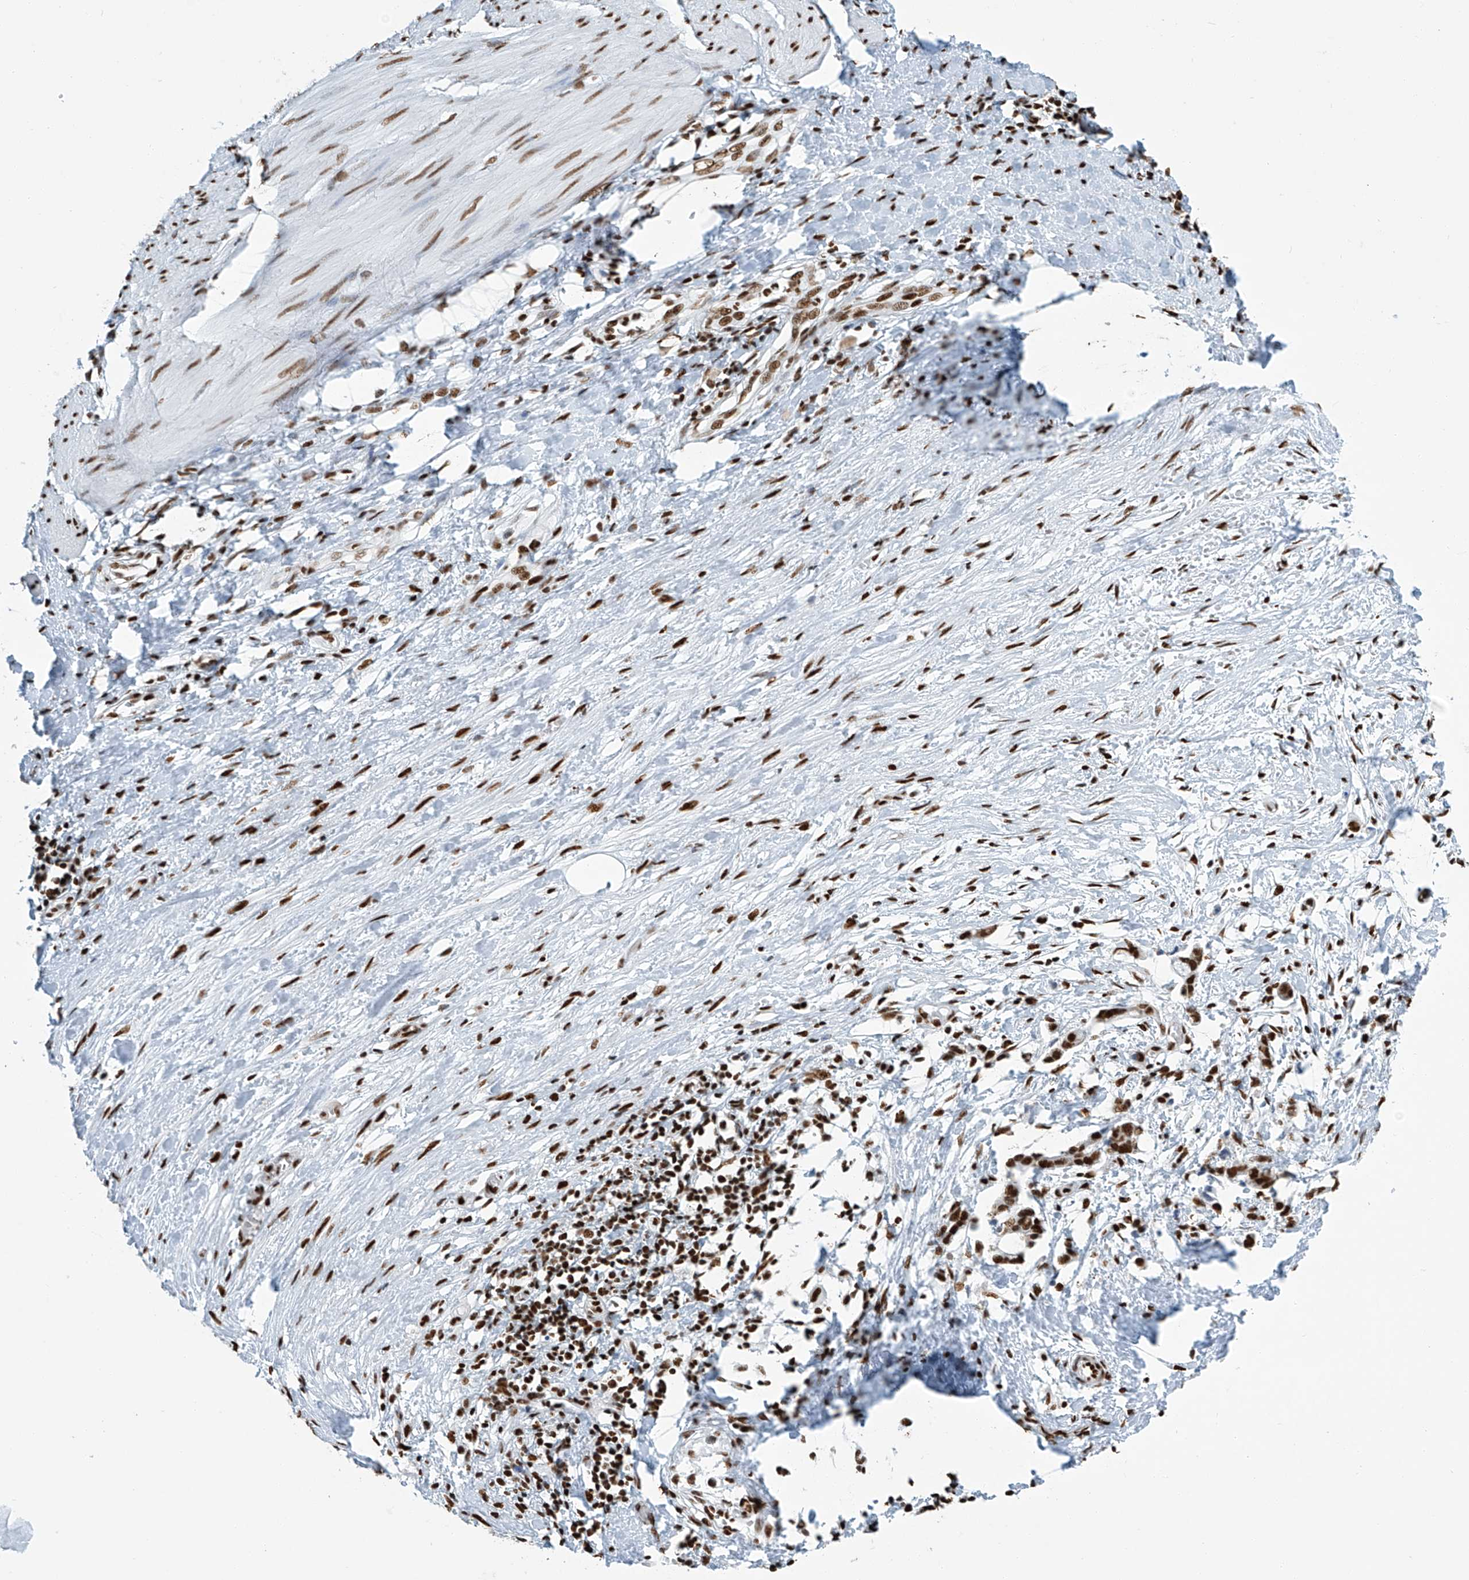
{"staining": {"intensity": "moderate", "quantity": ">75%", "location": "nuclear"}, "tissue": "smooth muscle", "cell_type": "Smooth muscle cells", "image_type": "normal", "snomed": [{"axis": "morphology", "description": "Normal tissue, NOS"}, {"axis": "morphology", "description": "Adenocarcinoma, NOS"}, {"axis": "topography", "description": "Colon"}, {"axis": "topography", "description": "Peripheral nerve tissue"}], "caption": "Smooth muscle stained with DAB IHC reveals medium levels of moderate nuclear expression in approximately >75% of smooth muscle cells. Nuclei are stained in blue.", "gene": "ENSG00000257390", "patient": {"sex": "male", "age": 14}}